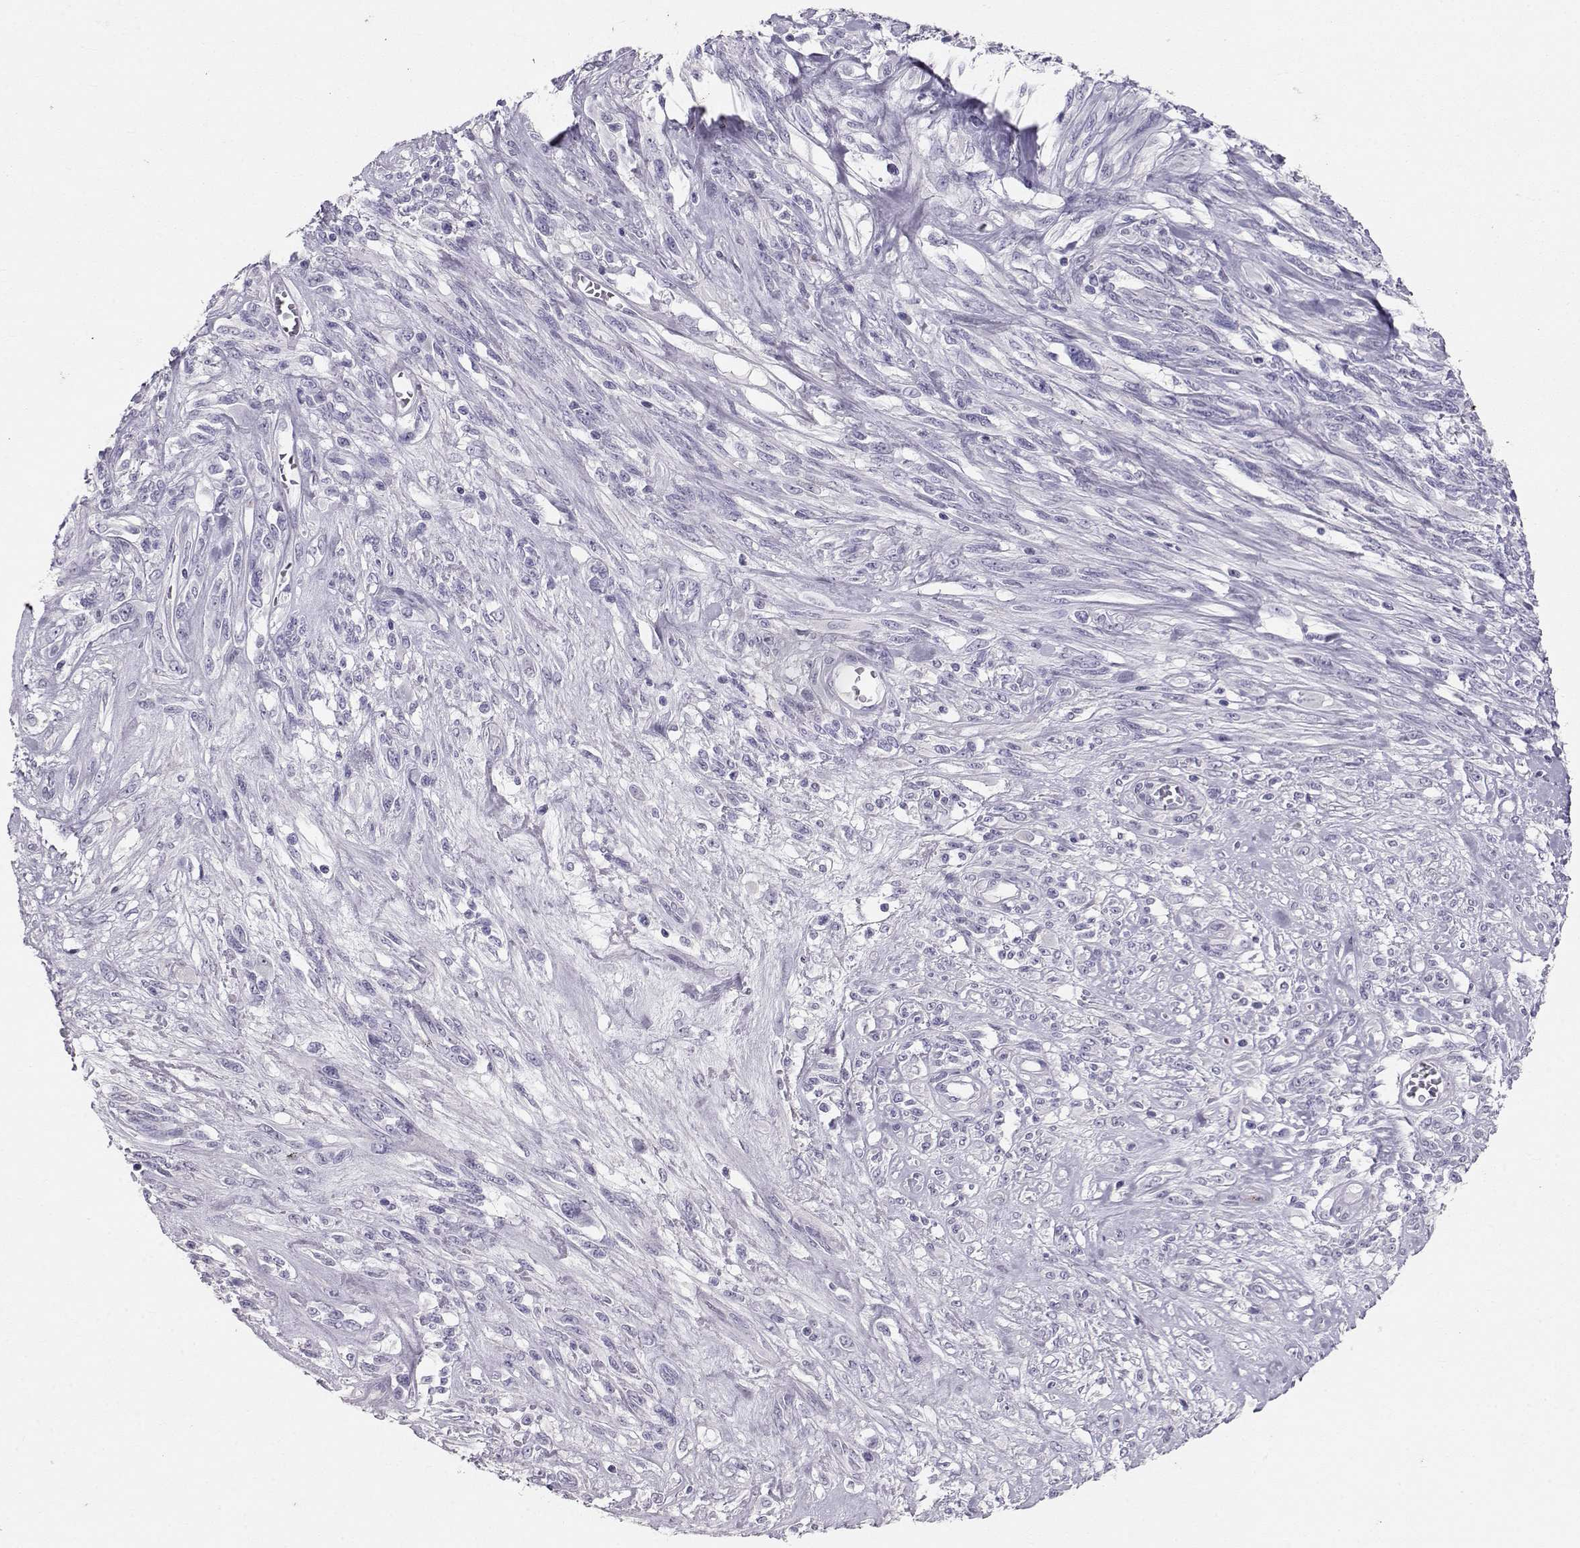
{"staining": {"intensity": "negative", "quantity": "none", "location": "none"}, "tissue": "melanoma", "cell_type": "Tumor cells", "image_type": "cancer", "snomed": [{"axis": "morphology", "description": "Malignant melanoma, NOS"}, {"axis": "topography", "description": "Skin"}], "caption": "This is an immunohistochemistry micrograph of human melanoma. There is no staining in tumor cells.", "gene": "RD3", "patient": {"sex": "female", "age": 91}}